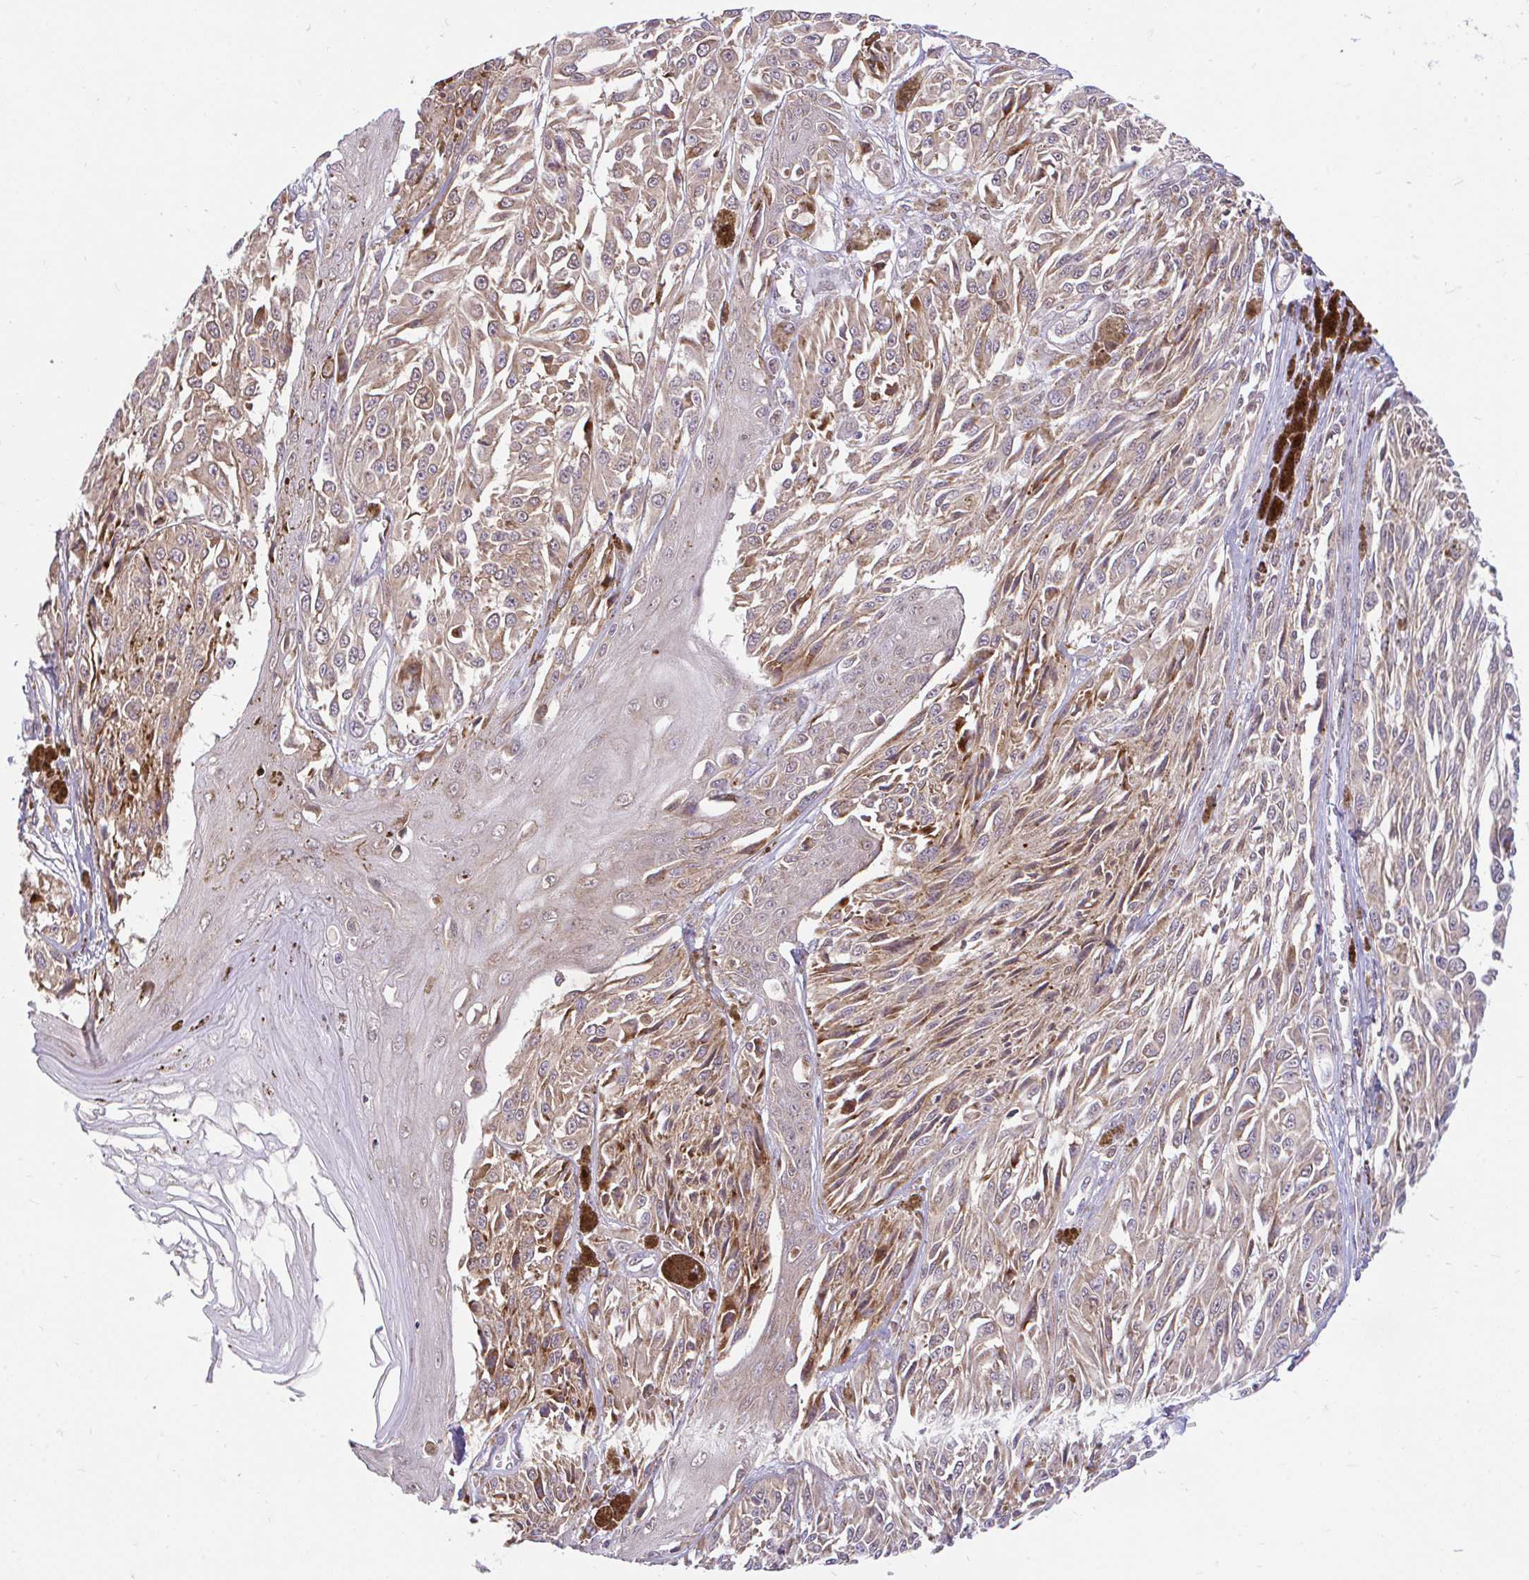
{"staining": {"intensity": "moderate", "quantity": "25%-75%", "location": "cytoplasmic/membranous"}, "tissue": "melanoma", "cell_type": "Tumor cells", "image_type": "cancer", "snomed": [{"axis": "morphology", "description": "Malignant melanoma, NOS"}, {"axis": "topography", "description": "Skin"}], "caption": "This micrograph exhibits immunohistochemistry (IHC) staining of human melanoma, with medium moderate cytoplasmic/membranous positivity in approximately 25%-75% of tumor cells.", "gene": "RALBP1", "patient": {"sex": "male", "age": 94}}